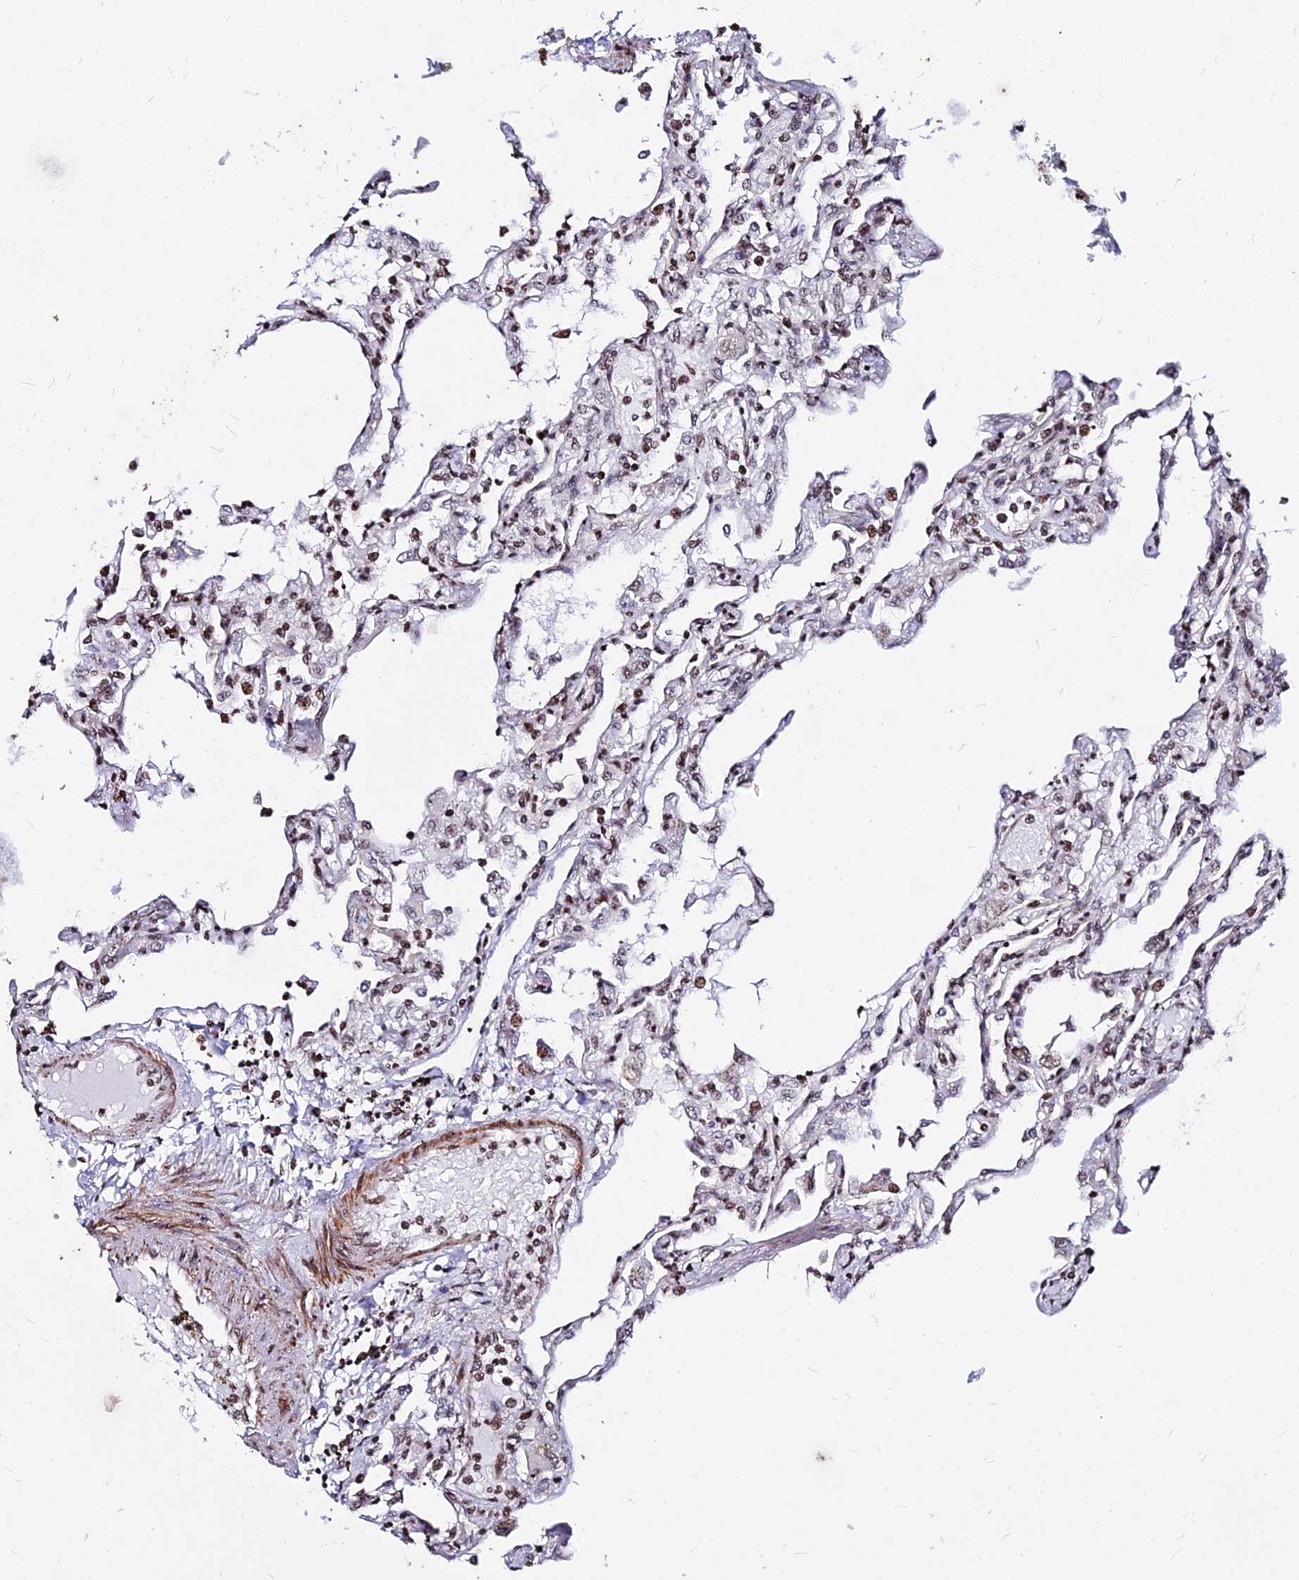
{"staining": {"intensity": "strong", "quantity": "25%-75%", "location": "nuclear"}, "tissue": "lung", "cell_type": "Alveolar cells", "image_type": "normal", "snomed": [{"axis": "morphology", "description": "Normal tissue, NOS"}, {"axis": "topography", "description": "Bronchus"}, {"axis": "topography", "description": "Lung"}], "caption": "A high amount of strong nuclear staining is identified in about 25%-75% of alveolar cells in unremarkable lung. The staining was performed using DAB (3,3'-diaminobenzidine), with brown indicating positive protein expression. Nuclei are stained blue with hematoxylin.", "gene": "NYAP2", "patient": {"sex": "female", "age": 49}}